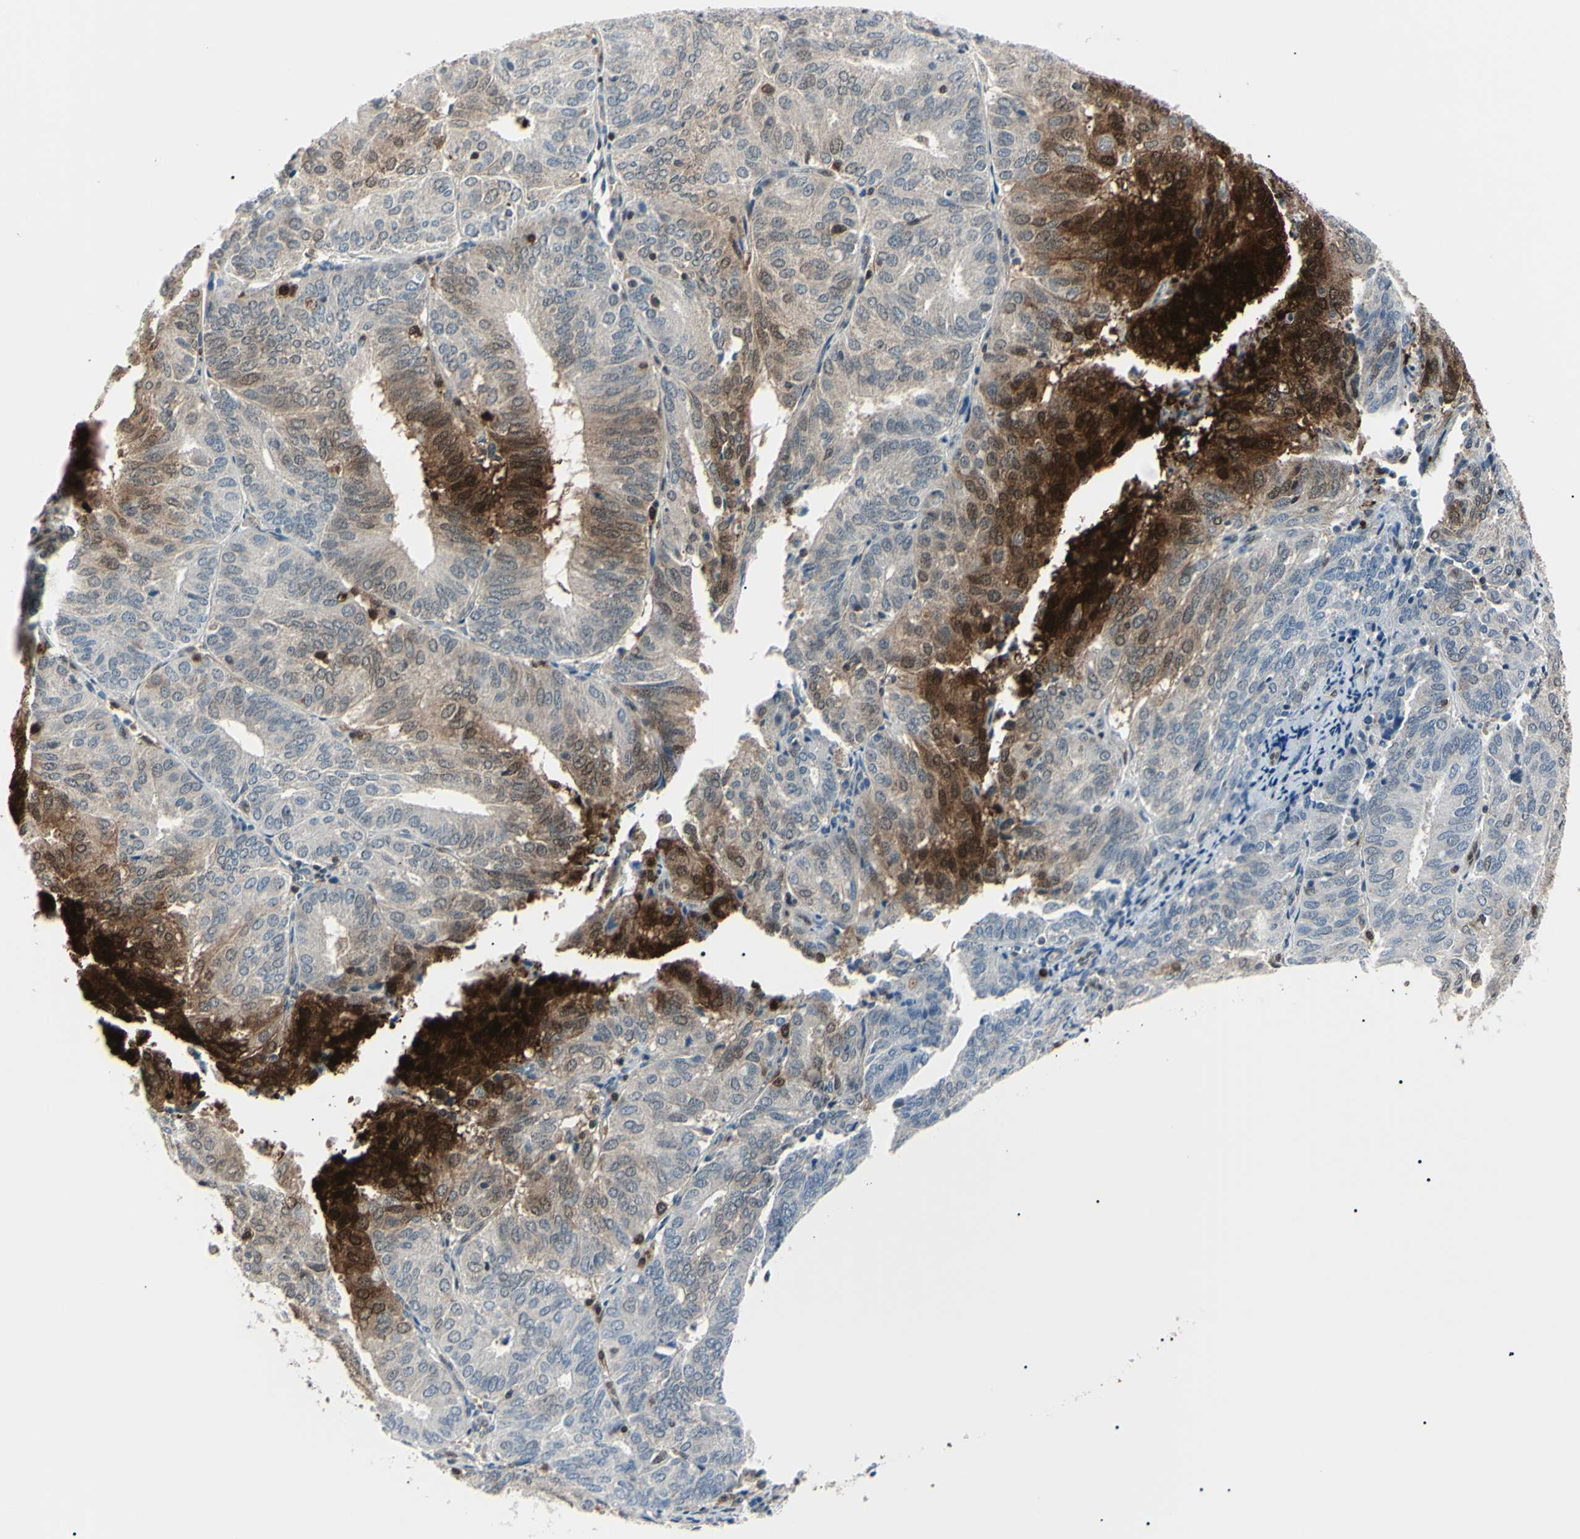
{"staining": {"intensity": "strong", "quantity": "25%-75%", "location": "cytoplasmic/membranous,nuclear"}, "tissue": "endometrial cancer", "cell_type": "Tumor cells", "image_type": "cancer", "snomed": [{"axis": "morphology", "description": "Adenocarcinoma, NOS"}, {"axis": "topography", "description": "Uterus"}], "caption": "This micrograph reveals immunohistochemistry staining of human endometrial cancer, with high strong cytoplasmic/membranous and nuclear positivity in about 25%-75% of tumor cells.", "gene": "PGK1", "patient": {"sex": "female", "age": 60}}